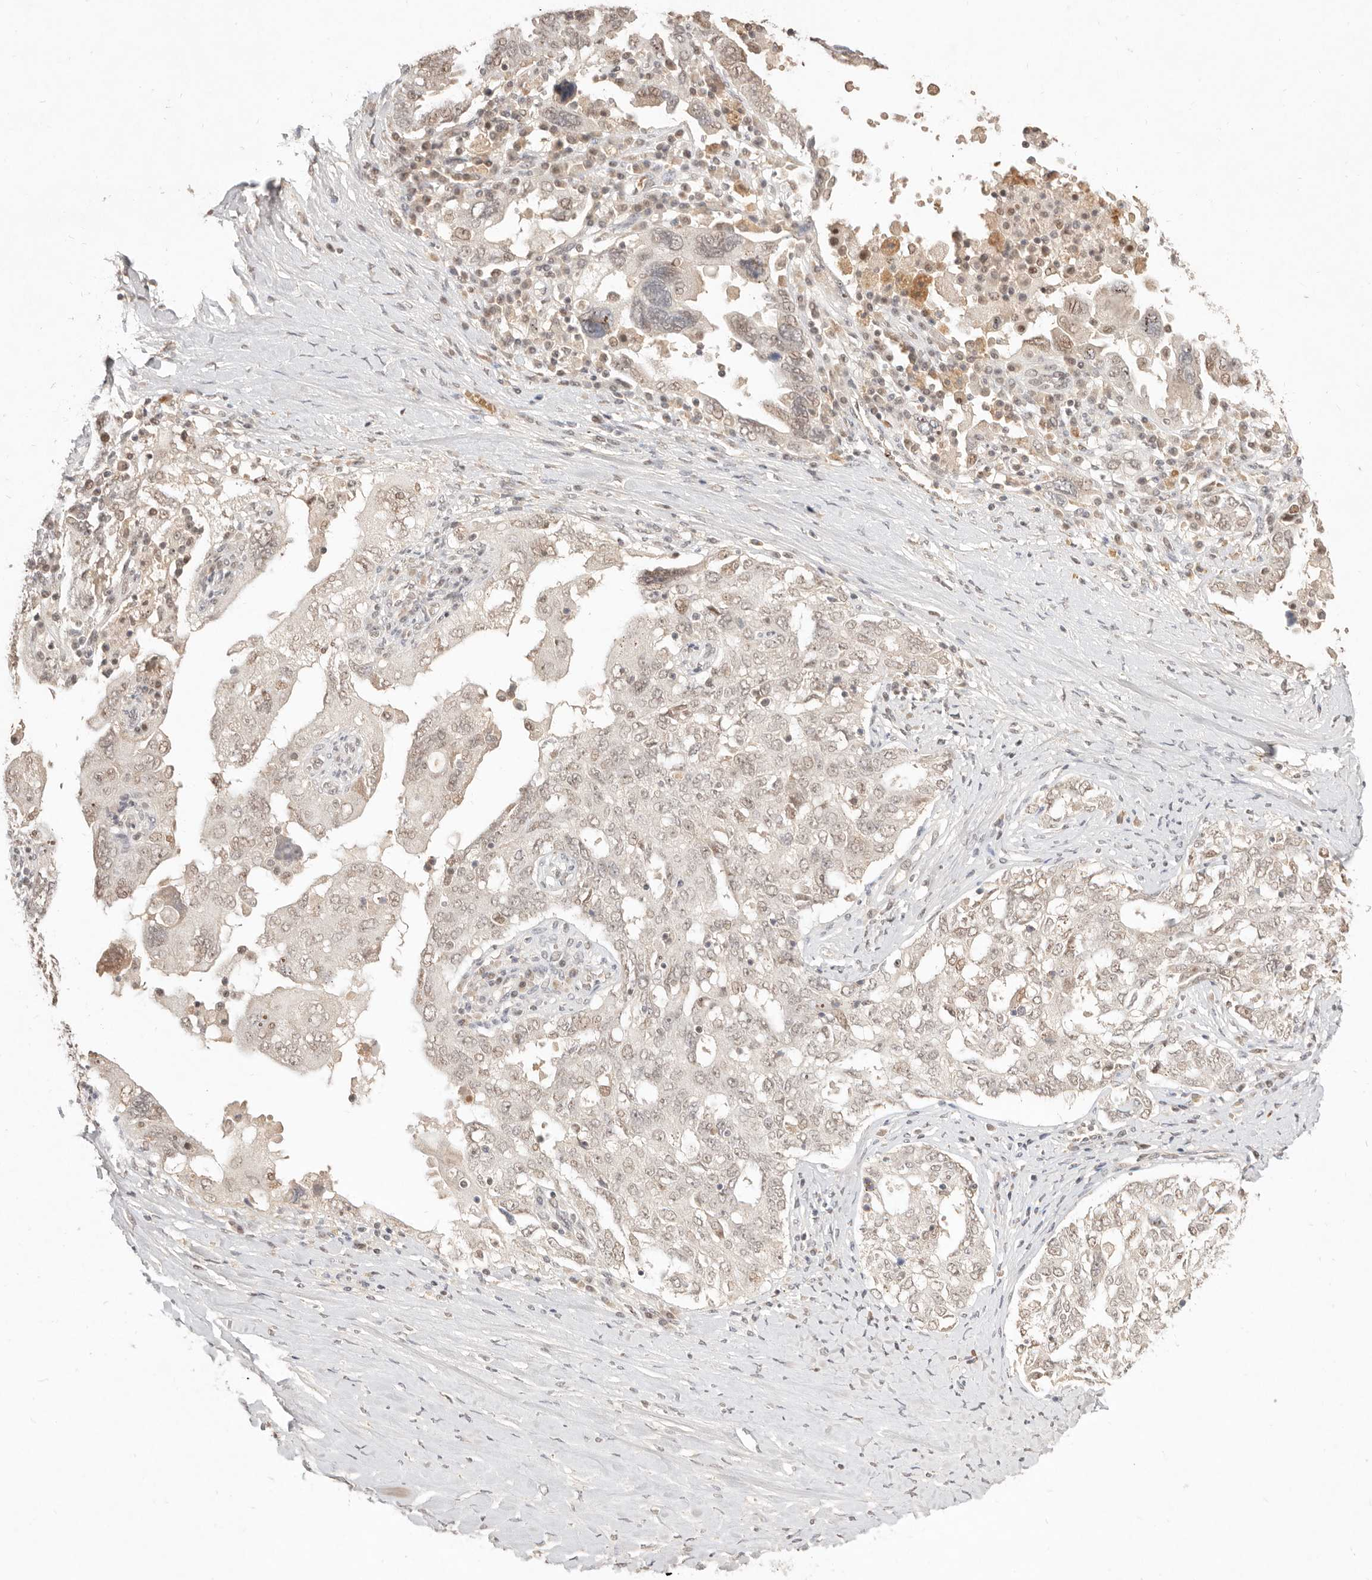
{"staining": {"intensity": "weak", "quantity": "25%-75%", "location": "cytoplasmic/membranous,nuclear"}, "tissue": "ovarian cancer", "cell_type": "Tumor cells", "image_type": "cancer", "snomed": [{"axis": "morphology", "description": "Carcinoma, endometroid"}, {"axis": "topography", "description": "Ovary"}], "caption": "A brown stain highlights weak cytoplasmic/membranous and nuclear positivity of a protein in endometroid carcinoma (ovarian) tumor cells.", "gene": "MEP1A", "patient": {"sex": "female", "age": 62}}